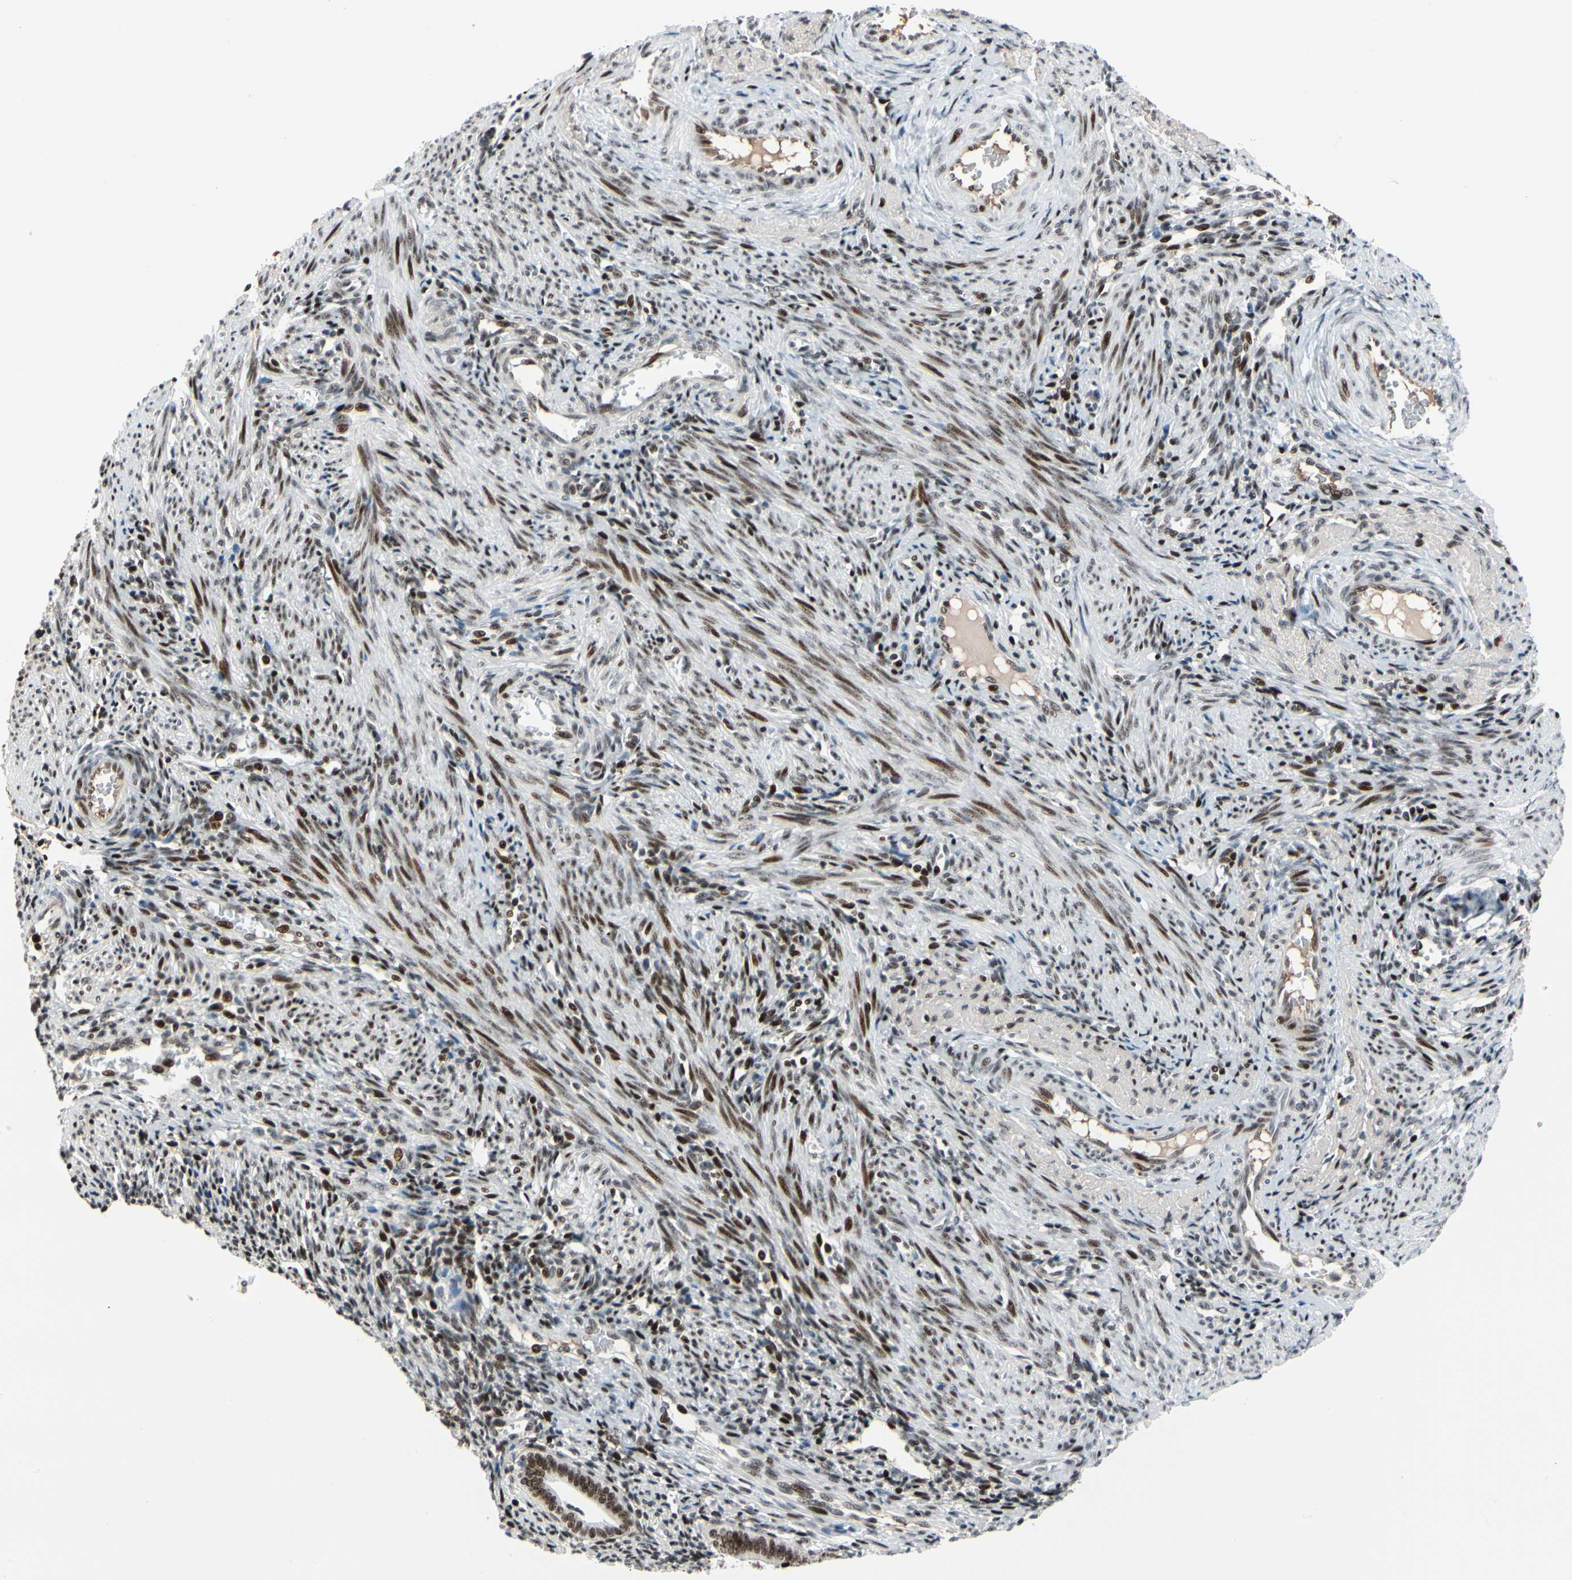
{"staining": {"intensity": "moderate", "quantity": "25%-75%", "location": "nuclear"}, "tissue": "endometrium", "cell_type": "Cells in endometrial stroma", "image_type": "normal", "snomed": [{"axis": "morphology", "description": "Normal tissue, NOS"}, {"axis": "topography", "description": "Uterus"}, {"axis": "topography", "description": "Endometrium"}], "caption": "A histopathology image showing moderate nuclear positivity in approximately 25%-75% of cells in endometrial stroma in benign endometrium, as visualized by brown immunohistochemical staining.", "gene": "FOXO3", "patient": {"sex": "female", "age": 33}}